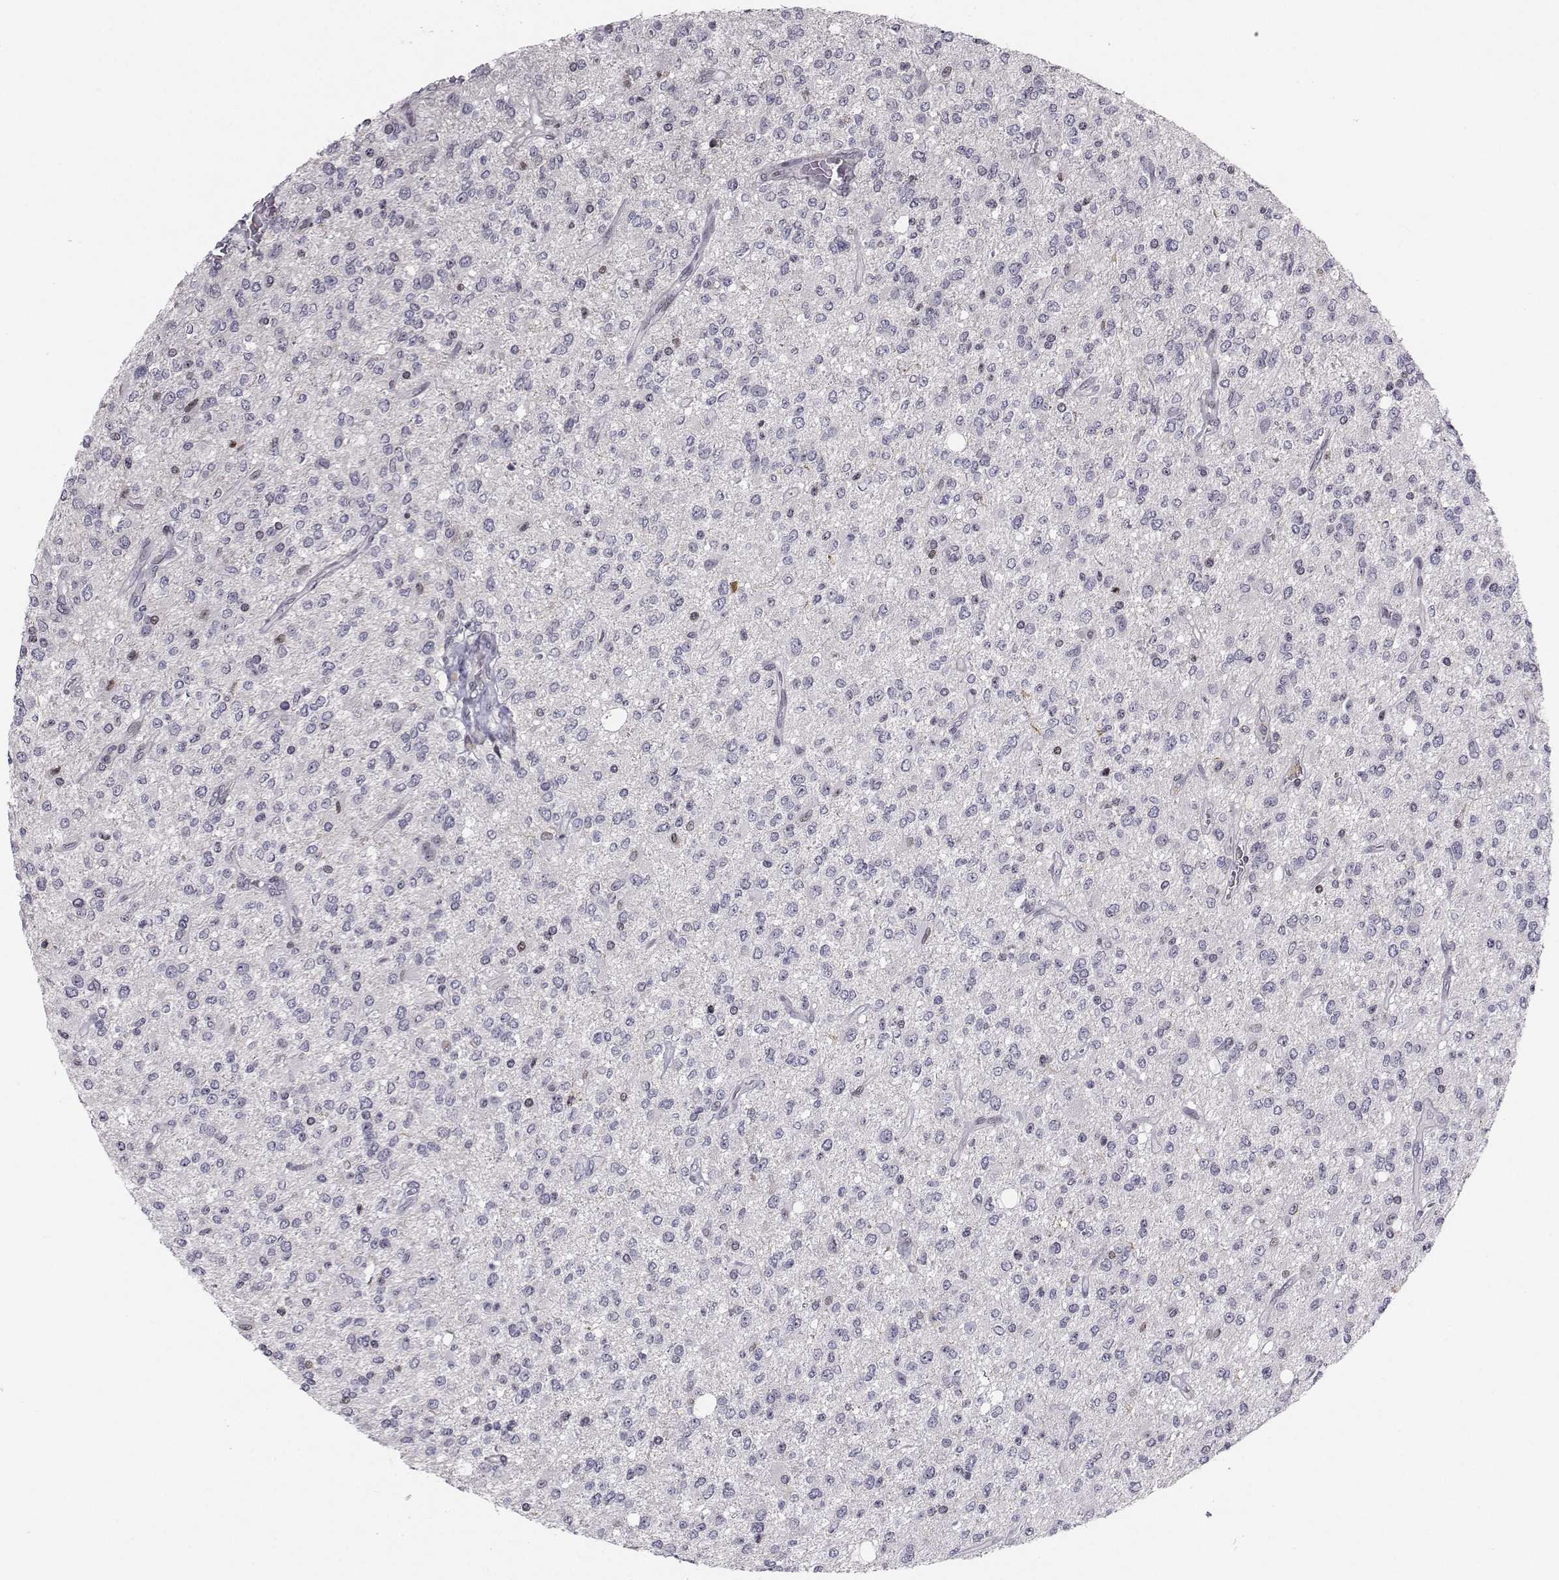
{"staining": {"intensity": "negative", "quantity": "none", "location": "none"}, "tissue": "glioma", "cell_type": "Tumor cells", "image_type": "cancer", "snomed": [{"axis": "morphology", "description": "Glioma, malignant, Low grade"}, {"axis": "topography", "description": "Brain"}], "caption": "Immunohistochemical staining of human low-grade glioma (malignant) reveals no significant staining in tumor cells.", "gene": "PCP4L1", "patient": {"sex": "male", "age": 67}}